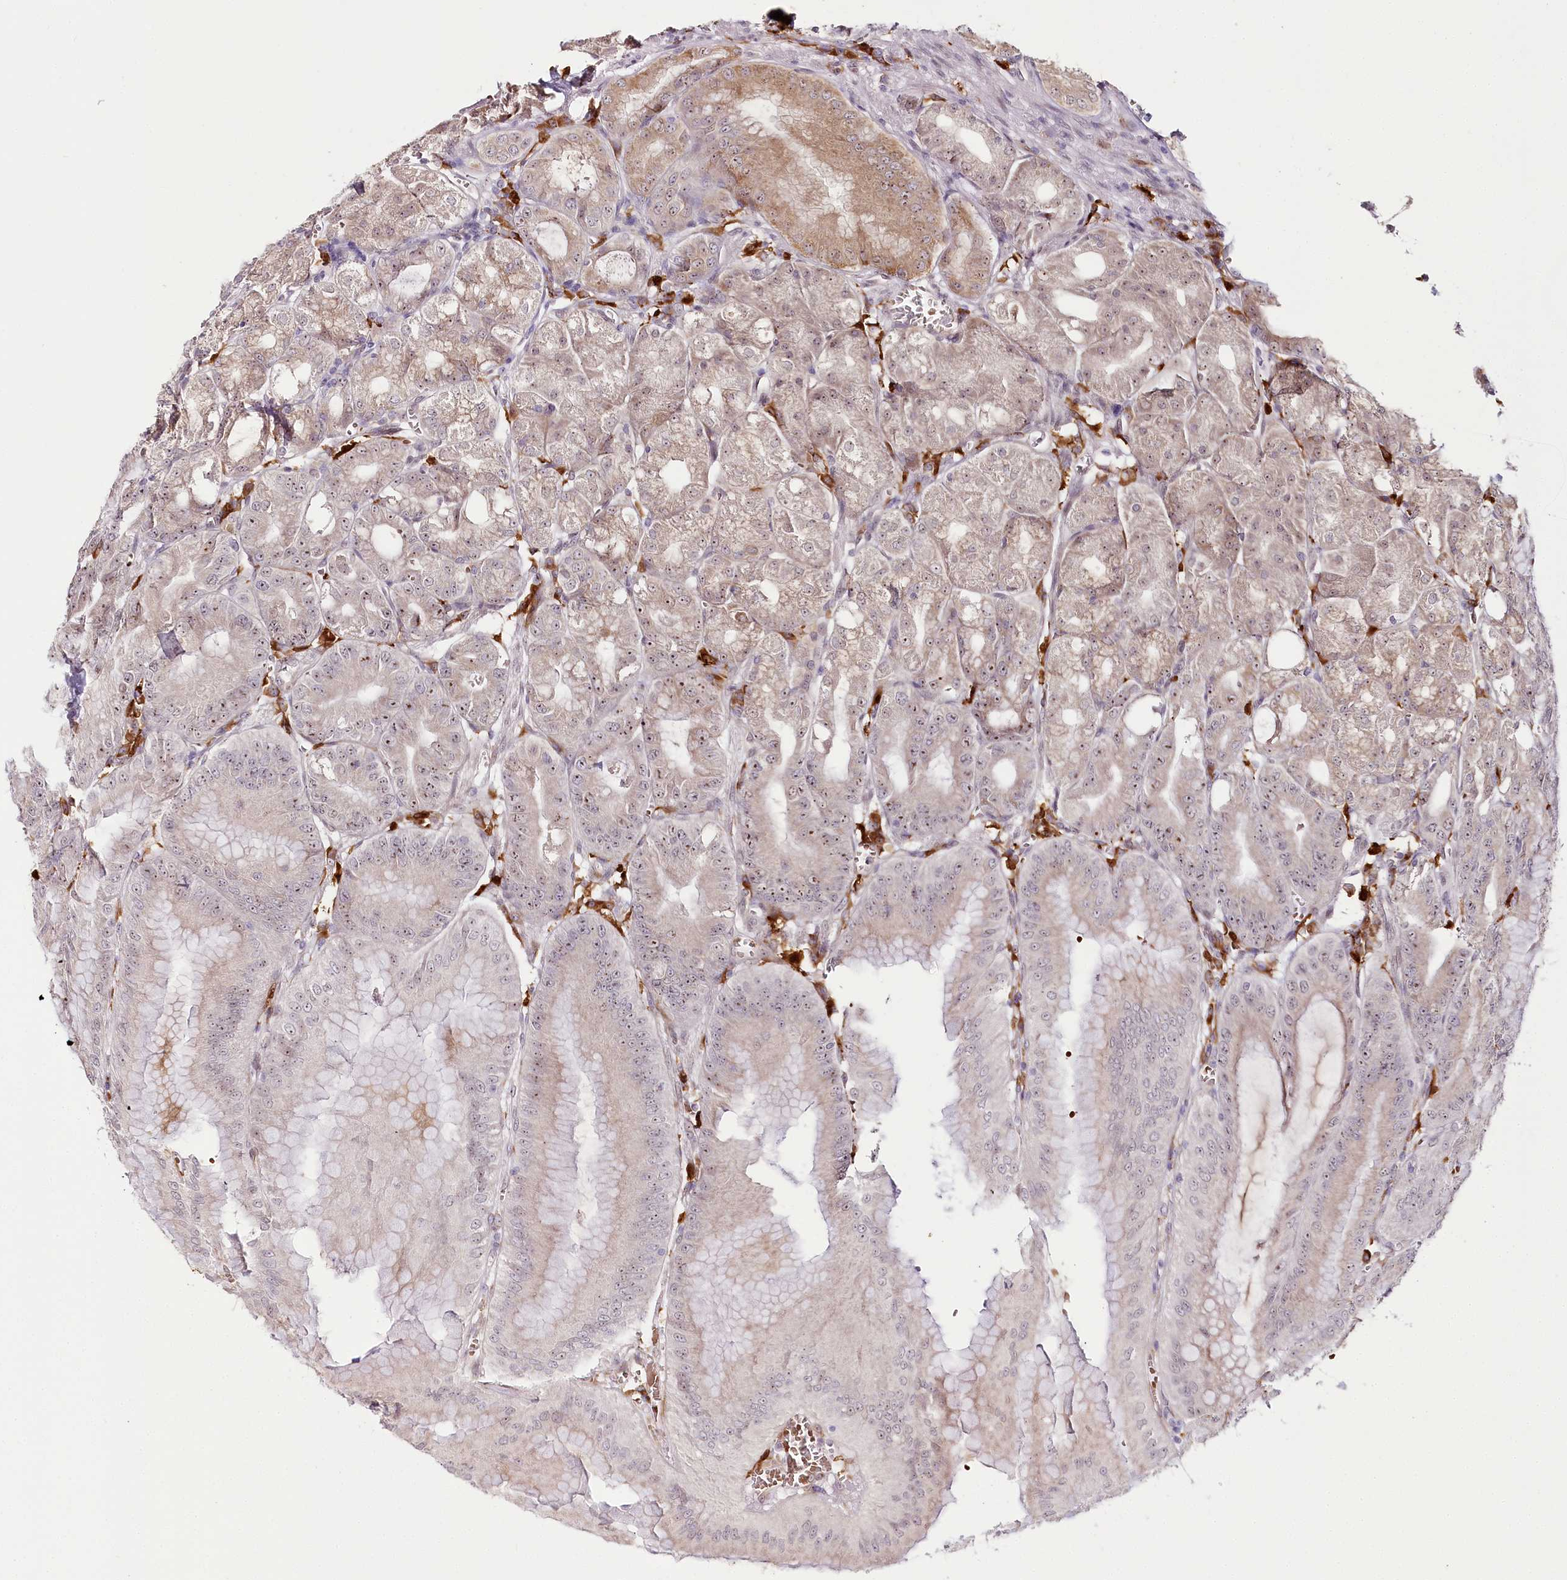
{"staining": {"intensity": "moderate", "quantity": "25%-75%", "location": "cytoplasmic/membranous,nuclear"}, "tissue": "stomach", "cell_type": "Glandular cells", "image_type": "normal", "snomed": [{"axis": "morphology", "description": "Normal tissue, NOS"}, {"axis": "topography", "description": "Stomach, upper"}, {"axis": "topography", "description": "Stomach, lower"}], "caption": "Benign stomach reveals moderate cytoplasmic/membranous,nuclear expression in about 25%-75% of glandular cells, visualized by immunohistochemistry. (Brightfield microscopy of DAB IHC at high magnification).", "gene": "WDR36", "patient": {"sex": "male", "age": 71}}